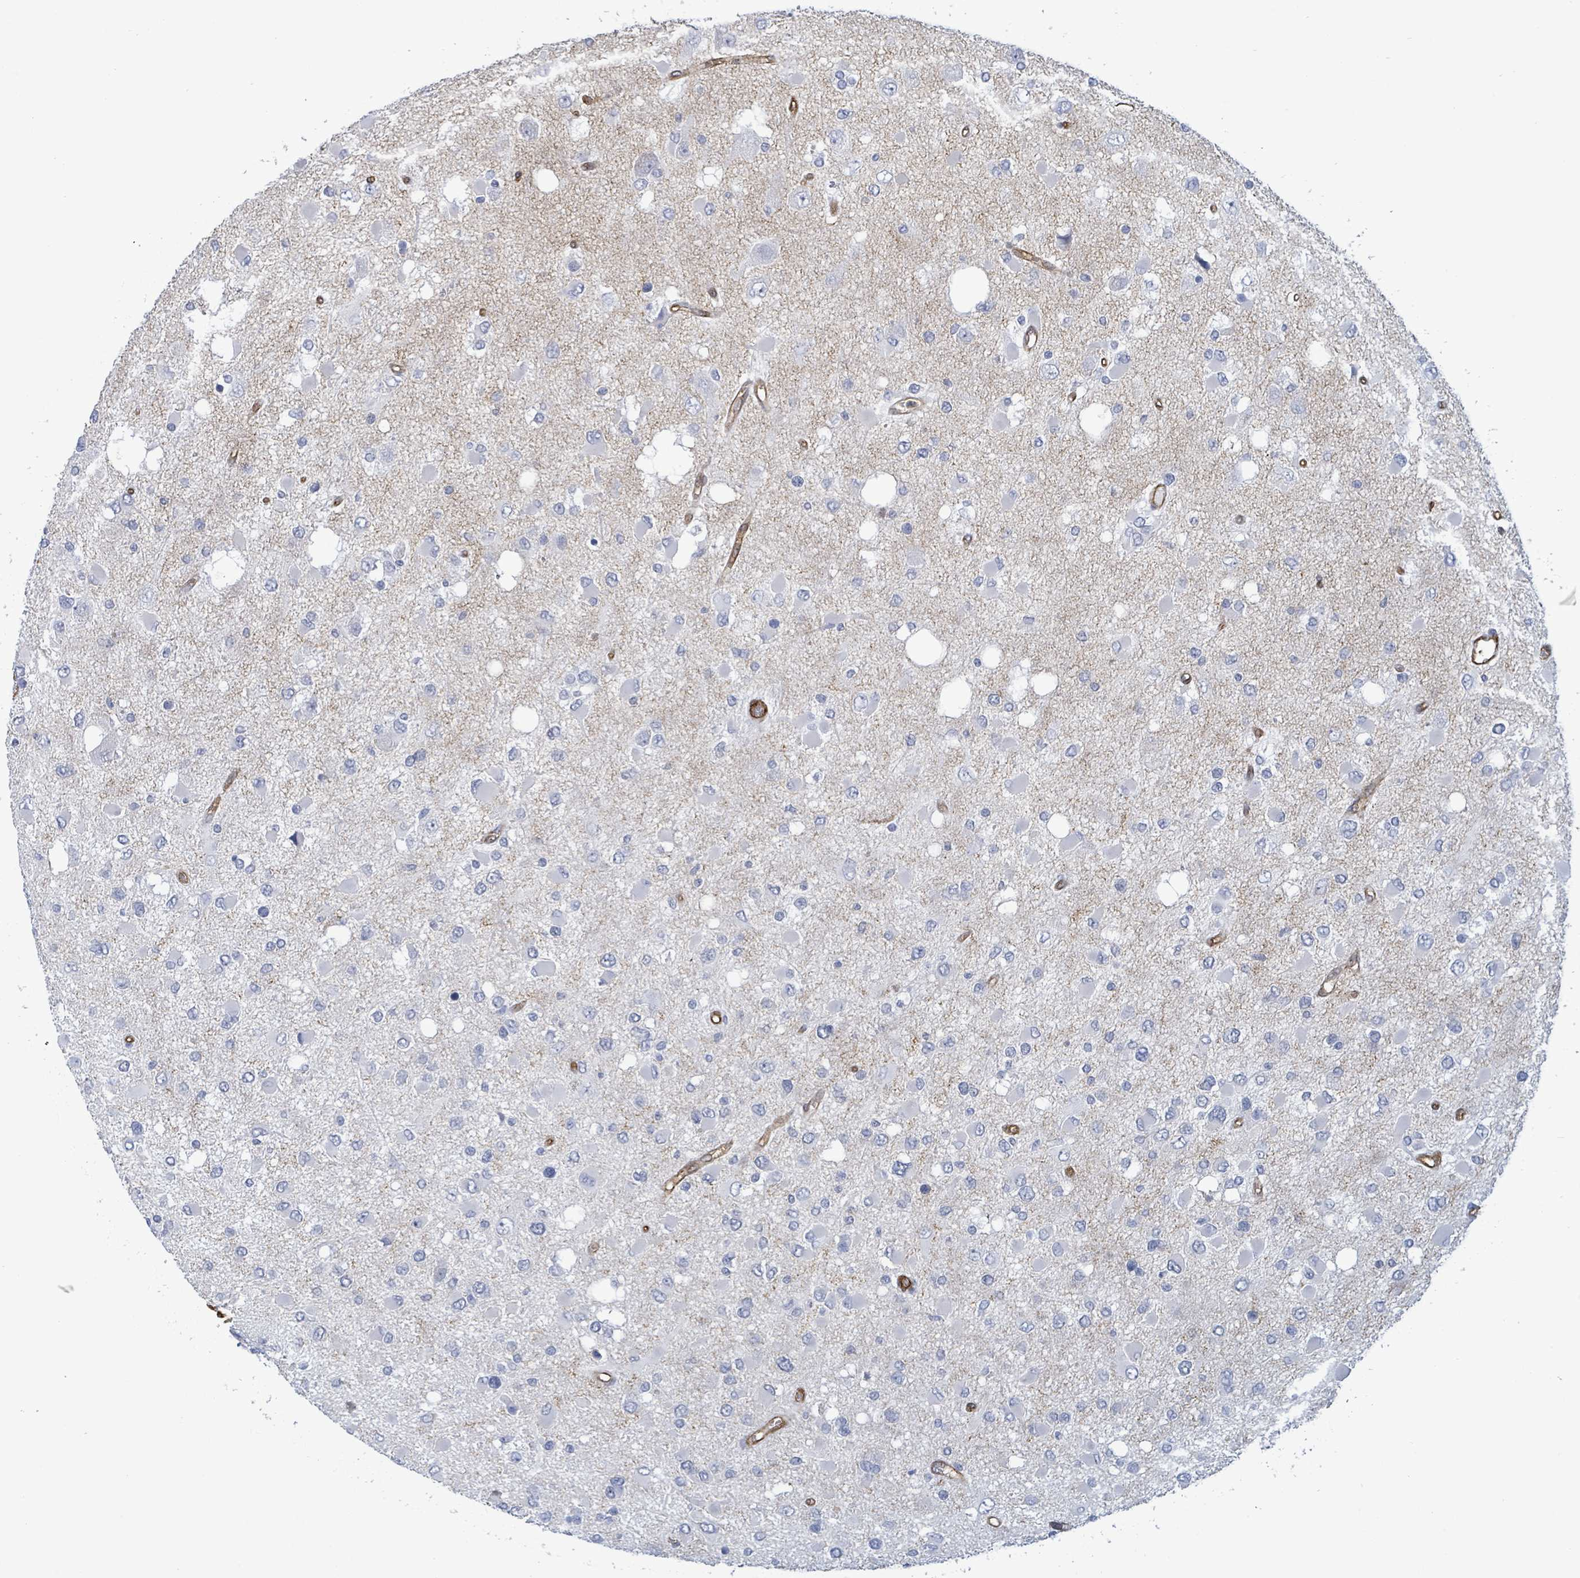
{"staining": {"intensity": "negative", "quantity": "none", "location": "none"}, "tissue": "glioma", "cell_type": "Tumor cells", "image_type": "cancer", "snomed": [{"axis": "morphology", "description": "Glioma, malignant, High grade"}, {"axis": "topography", "description": "Brain"}], "caption": "High magnification brightfield microscopy of glioma stained with DAB (brown) and counterstained with hematoxylin (blue): tumor cells show no significant positivity.", "gene": "PRKRIP1", "patient": {"sex": "male", "age": 53}}